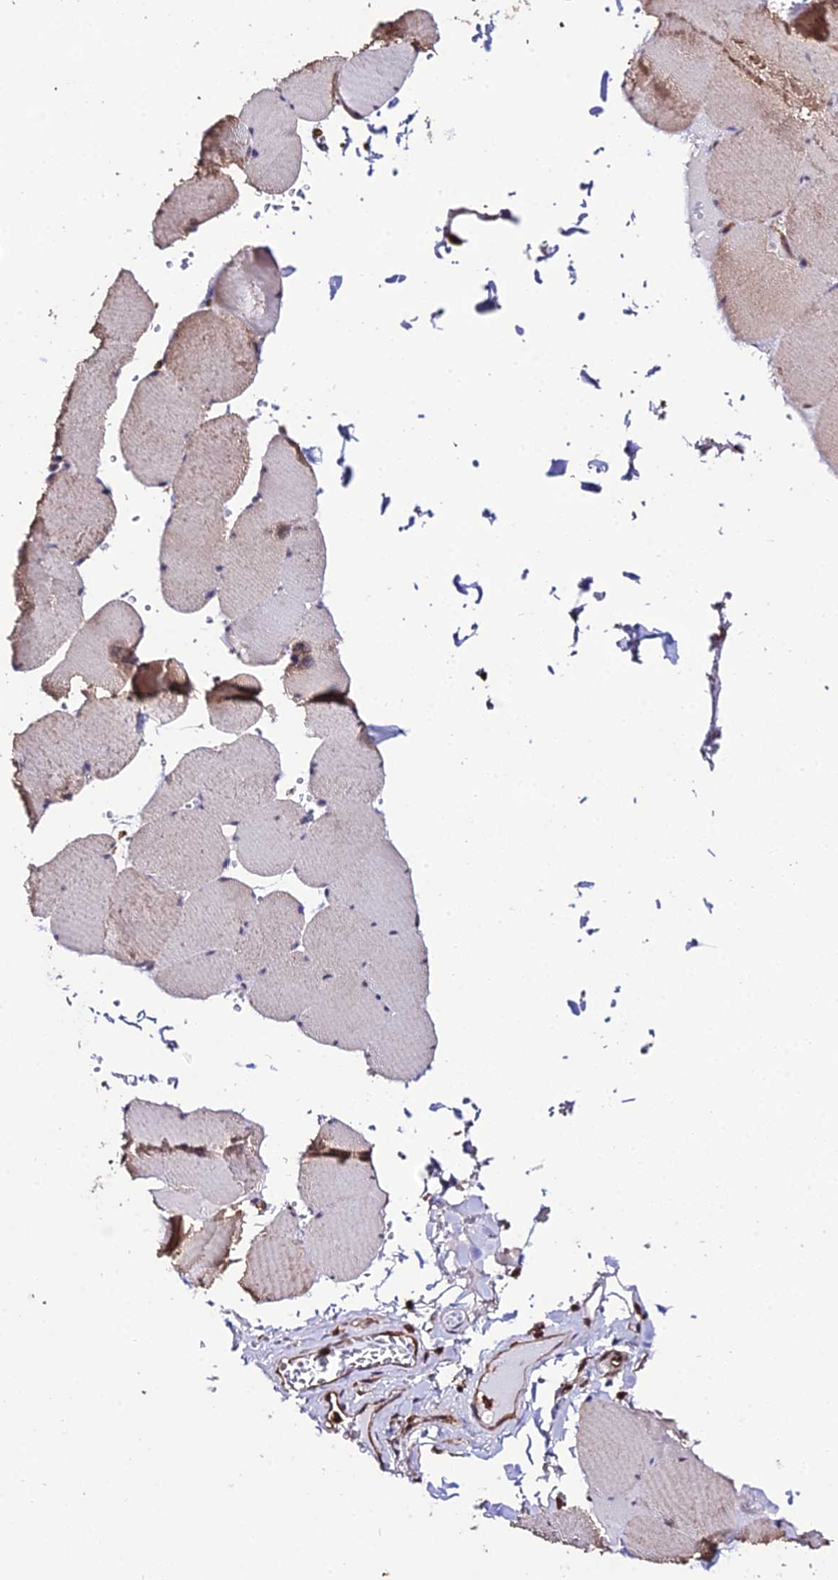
{"staining": {"intensity": "weak", "quantity": "25%-75%", "location": "cytoplasmic/membranous"}, "tissue": "skeletal muscle", "cell_type": "Myocytes", "image_type": "normal", "snomed": [{"axis": "morphology", "description": "Normal tissue, NOS"}, {"axis": "topography", "description": "Skeletal muscle"}, {"axis": "topography", "description": "Head-Neck"}], "caption": "Skeletal muscle stained with DAB immunohistochemistry displays low levels of weak cytoplasmic/membranous staining in about 25%-75% of myocytes. The staining was performed using DAB to visualize the protein expression in brown, while the nuclei were stained in blue with hematoxylin (Magnification: 20x).", "gene": "PPP4C", "patient": {"sex": "male", "age": 66}}